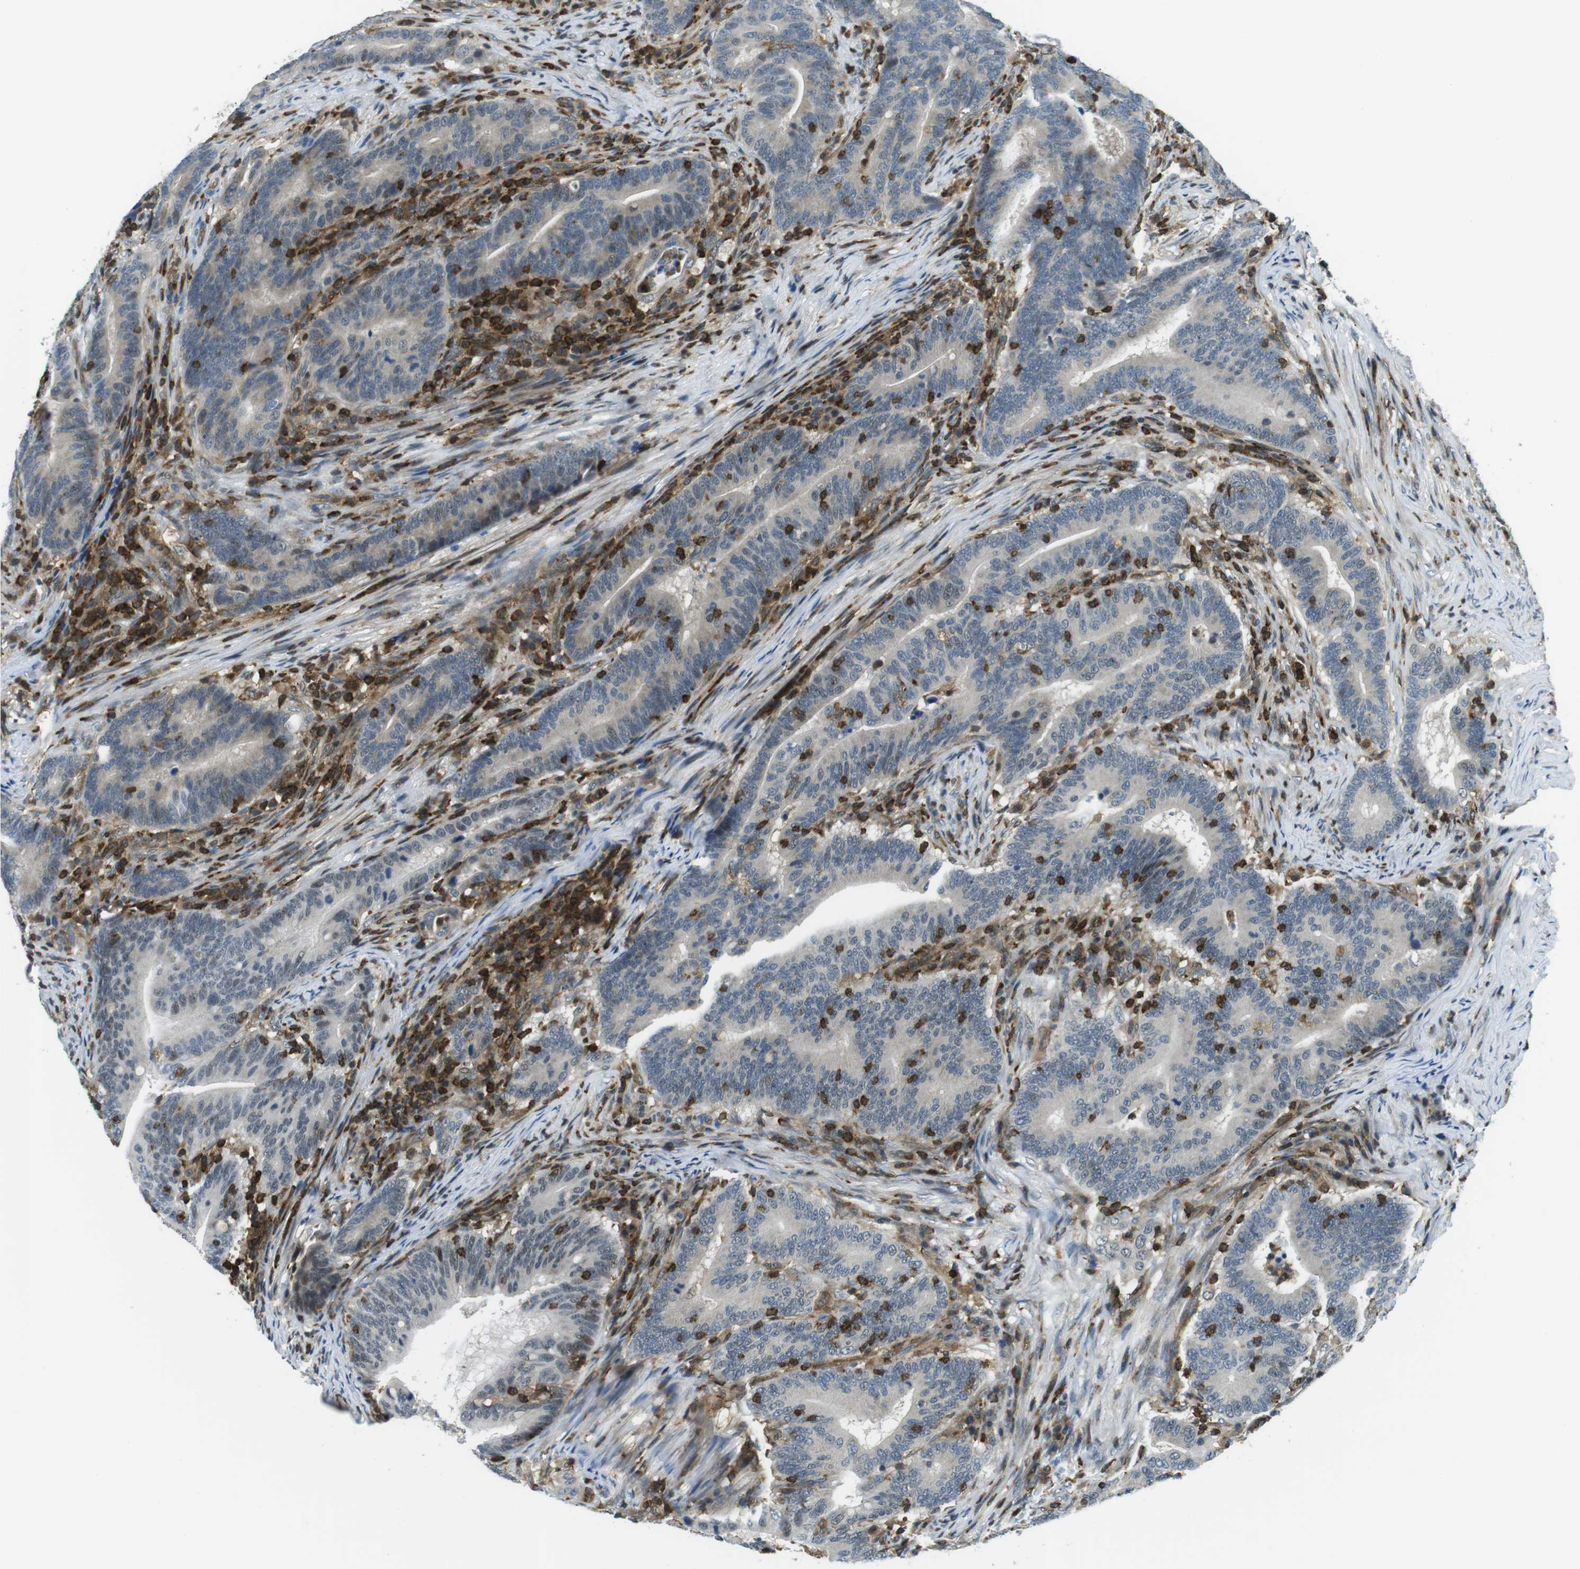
{"staining": {"intensity": "weak", "quantity": "<25%", "location": "nuclear"}, "tissue": "colorectal cancer", "cell_type": "Tumor cells", "image_type": "cancer", "snomed": [{"axis": "morphology", "description": "Normal tissue, NOS"}, {"axis": "morphology", "description": "Adenocarcinoma, NOS"}, {"axis": "topography", "description": "Colon"}], "caption": "Colorectal cancer stained for a protein using immunohistochemistry (IHC) exhibits no staining tumor cells.", "gene": "STK10", "patient": {"sex": "female", "age": 66}}